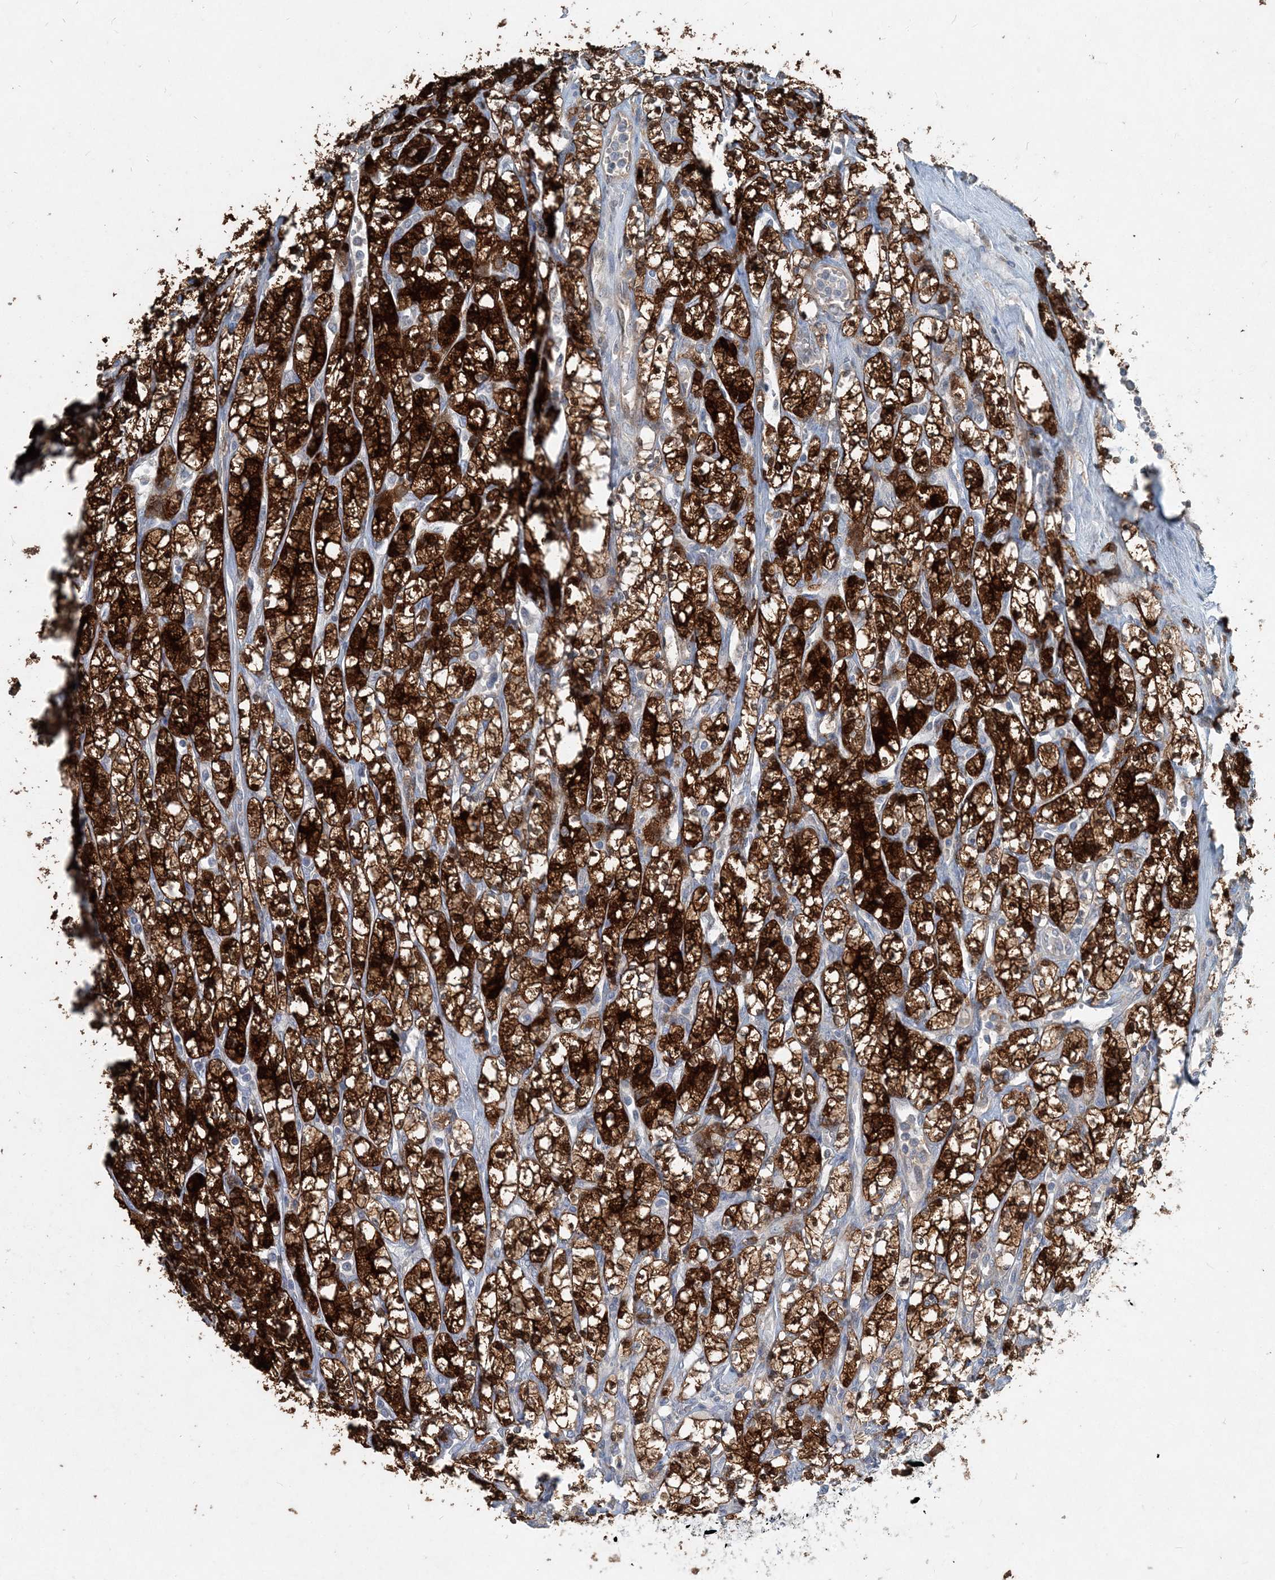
{"staining": {"intensity": "strong", "quantity": ">75%", "location": "cytoplasmic/membranous,nuclear"}, "tissue": "renal cancer", "cell_type": "Tumor cells", "image_type": "cancer", "snomed": [{"axis": "morphology", "description": "Adenocarcinoma, NOS"}, {"axis": "topography", "description": "Kidney"}], "caption": "Renal cancer was stained to show a protein in brown. There is high levels of strong cytoplasmic/membranous and nuclear positivity in approximately >75% of tumor cells. The protein is shown in brown color, while the nuclei are stained blue.", "gene": "ARMH1", "patient": {"sex": "male", "age": 77}}